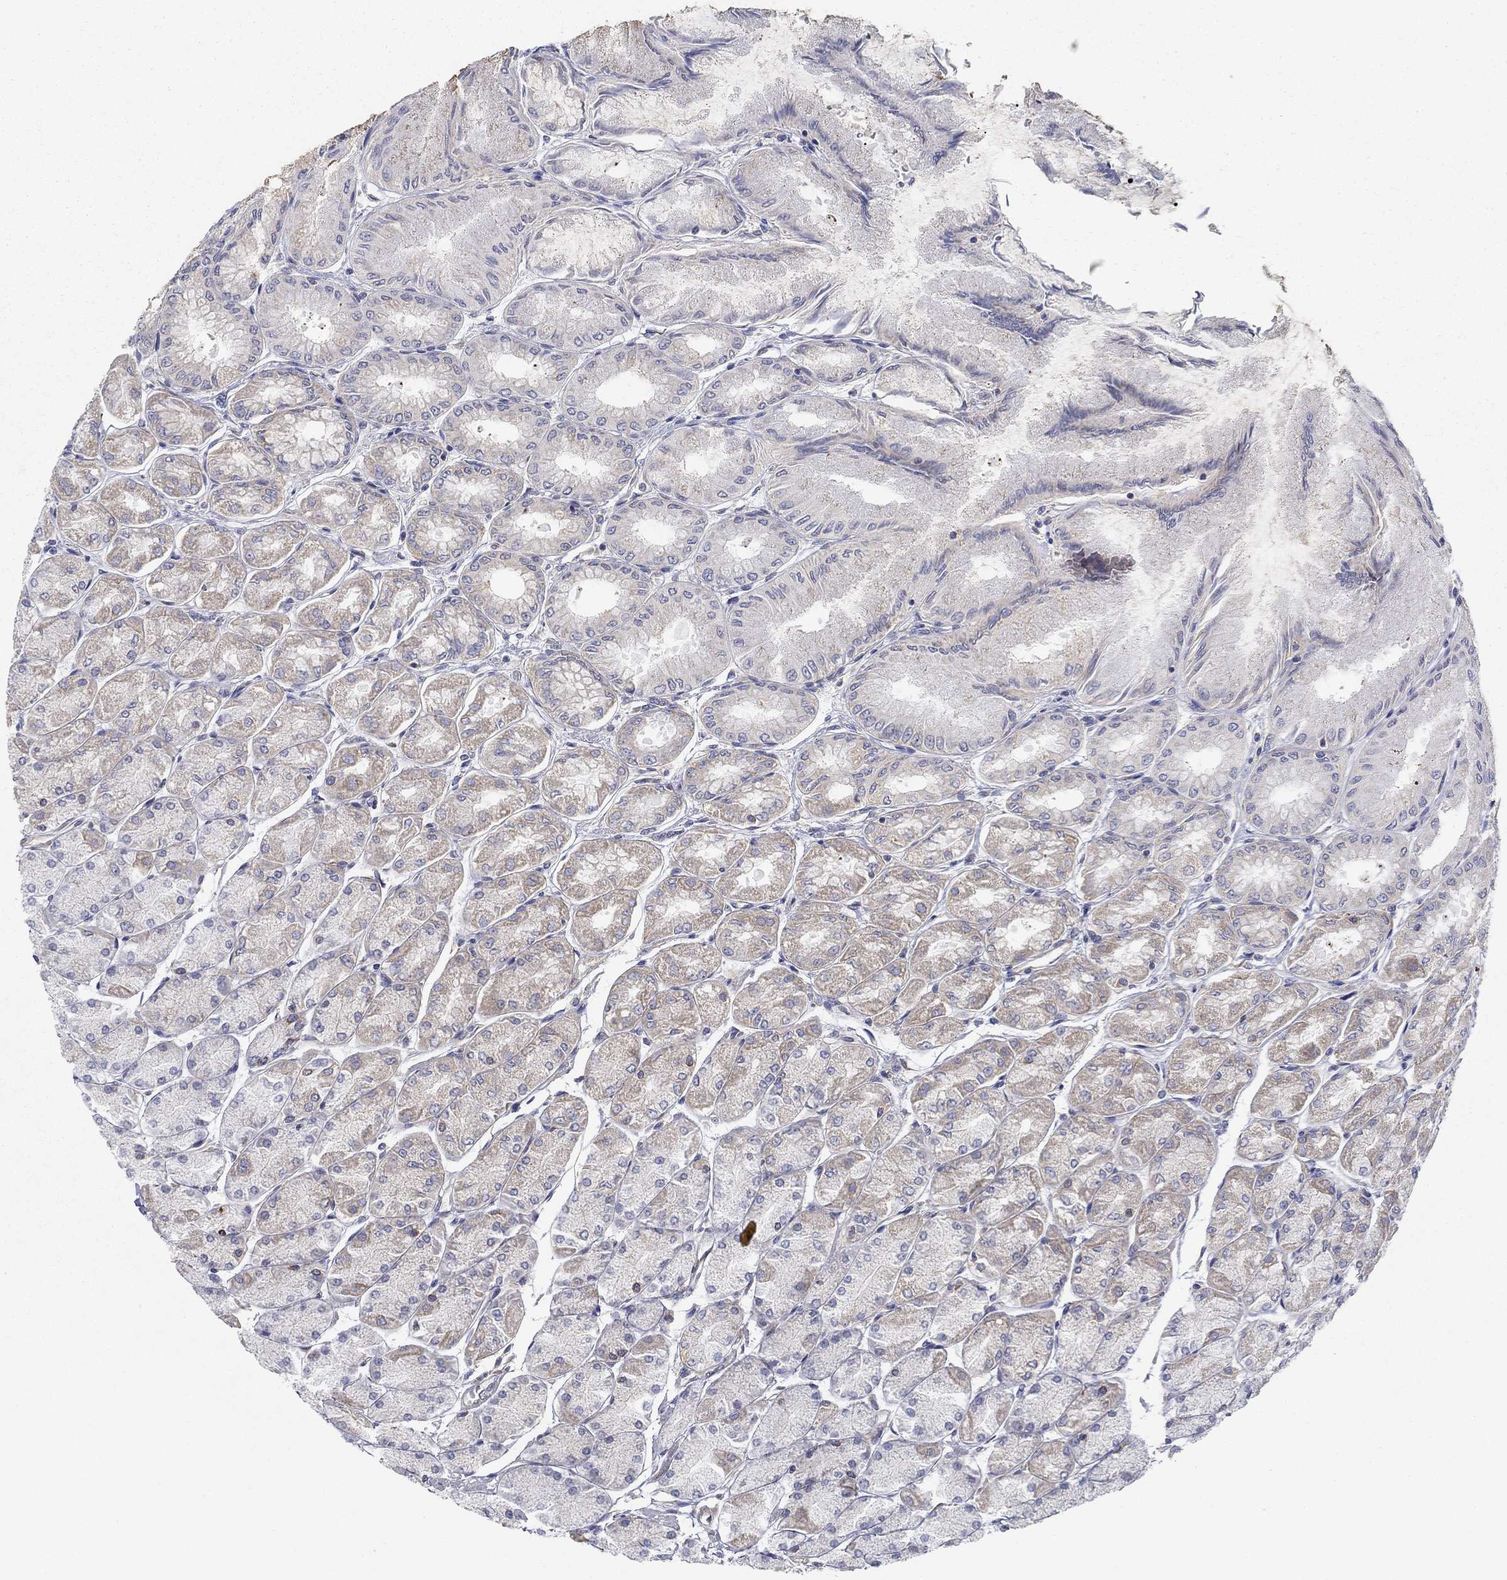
{"staining": {"intensity": "moderate", "quantity": "<25%", "location": "cytoplasmic/membranous"}, "tissue": "stomach", "cell_type": "Glandular cells", "image_type": "normal", "snomed": [{"axis": "morphology", "description": "Normal tissue, NOS"}, {"axis": "topography", "description": "Stomach, upper"}], "caption": "IHC image of benign stomach: human stomach stained using immunohistochemistry (IHC) reveals low levels of moderate protein expression localized specifically in the cytoplasmic/membranous of glandular cells, appearing as a cytoplasmic/membranous brown color.", "gene": "FXR1", "patient": {"sex": "male", "age": 60}}